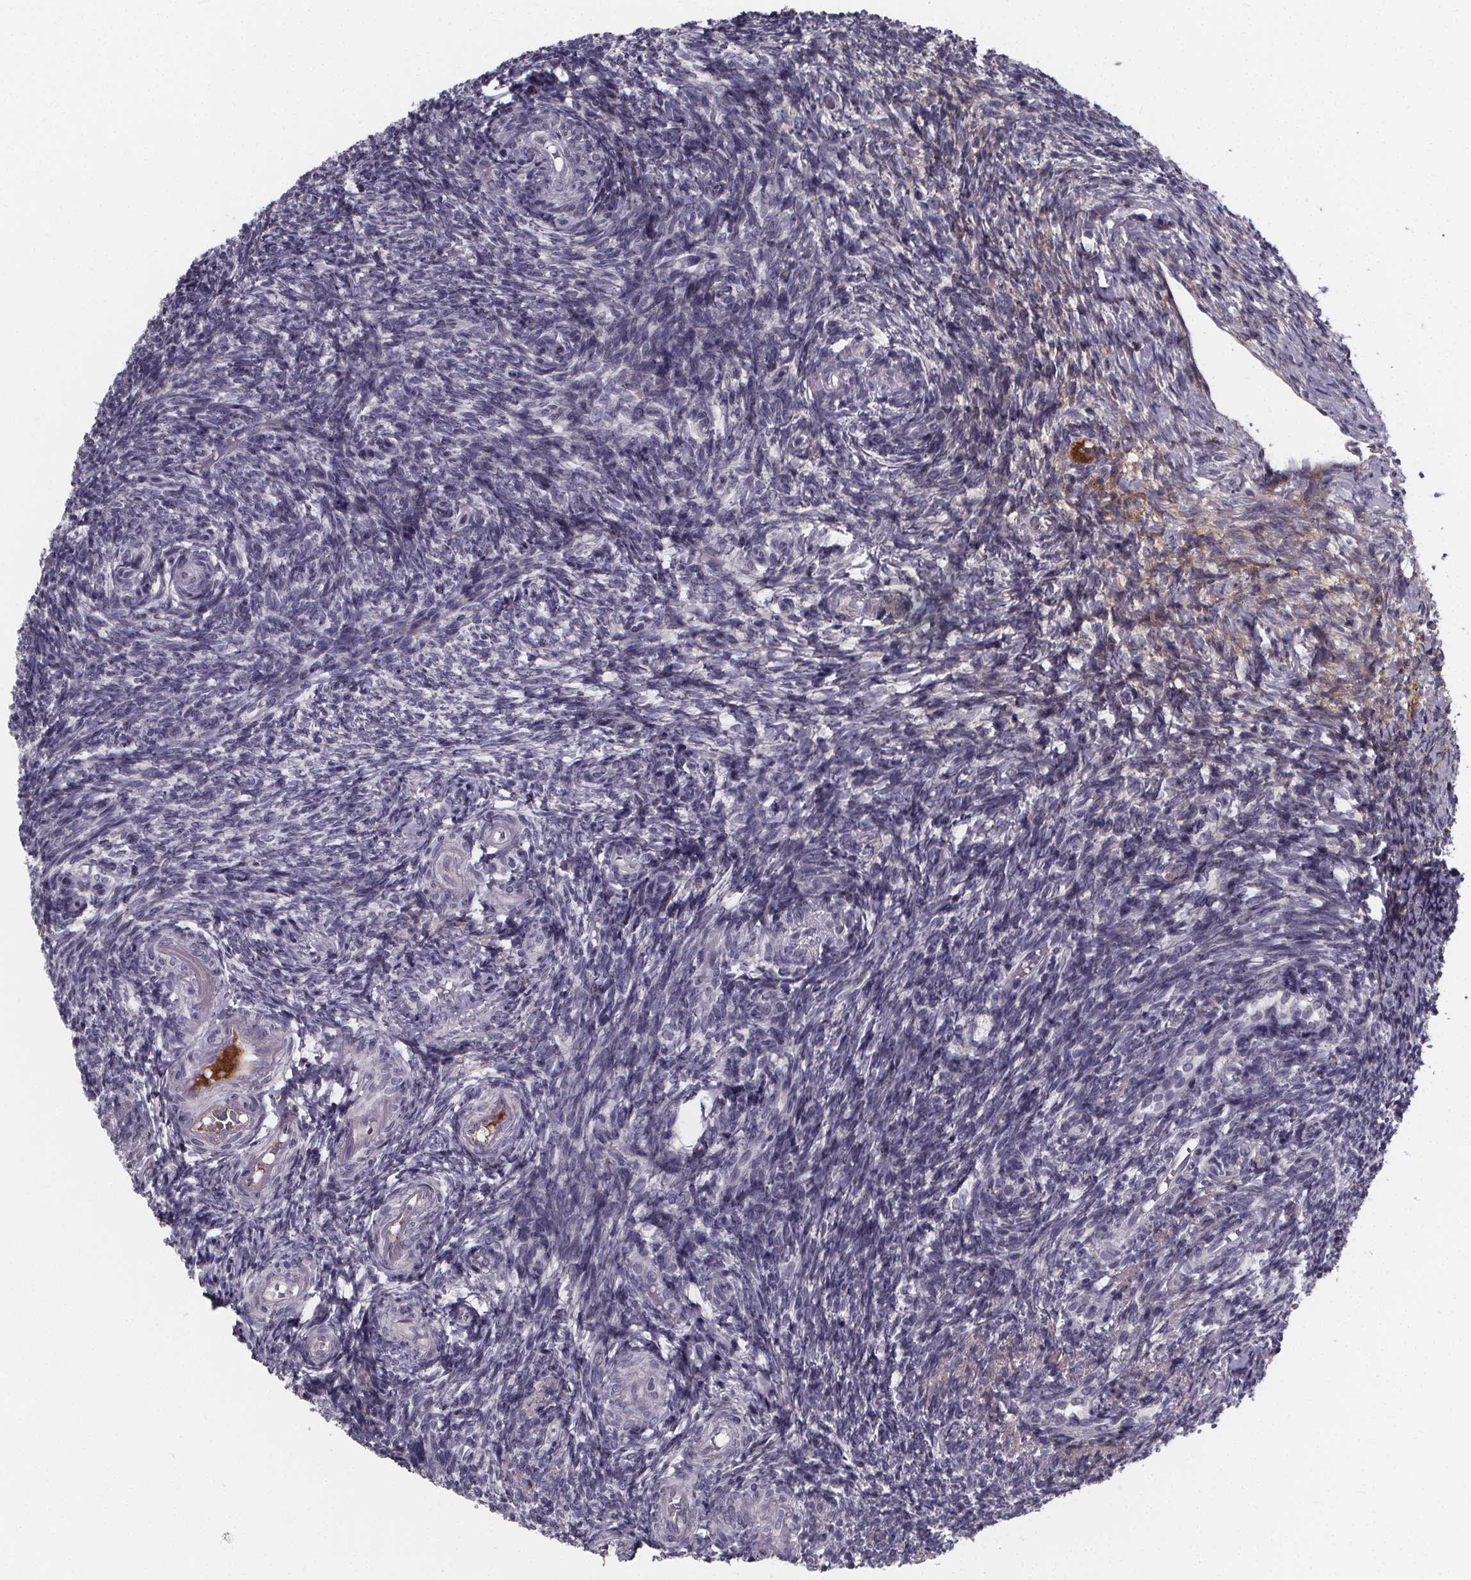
{"staining": {"intensity": "negative", "quantity": "none", "location": "none"}, "tissue": "ovary", "cell_type": "Ovarian stroma cells", "image_type": "normal", "snomed": [{"axis": "morphology", "description": "Normal tissue, NOS"}, {"axis": "topography", "description": "Ovary"}], "caption": "Micrograph shows no protein positivity in ovarian stroma cells of unremarkable ovary.", "gene": "AGT", "patient": {"sex": "female", "age": 39}}